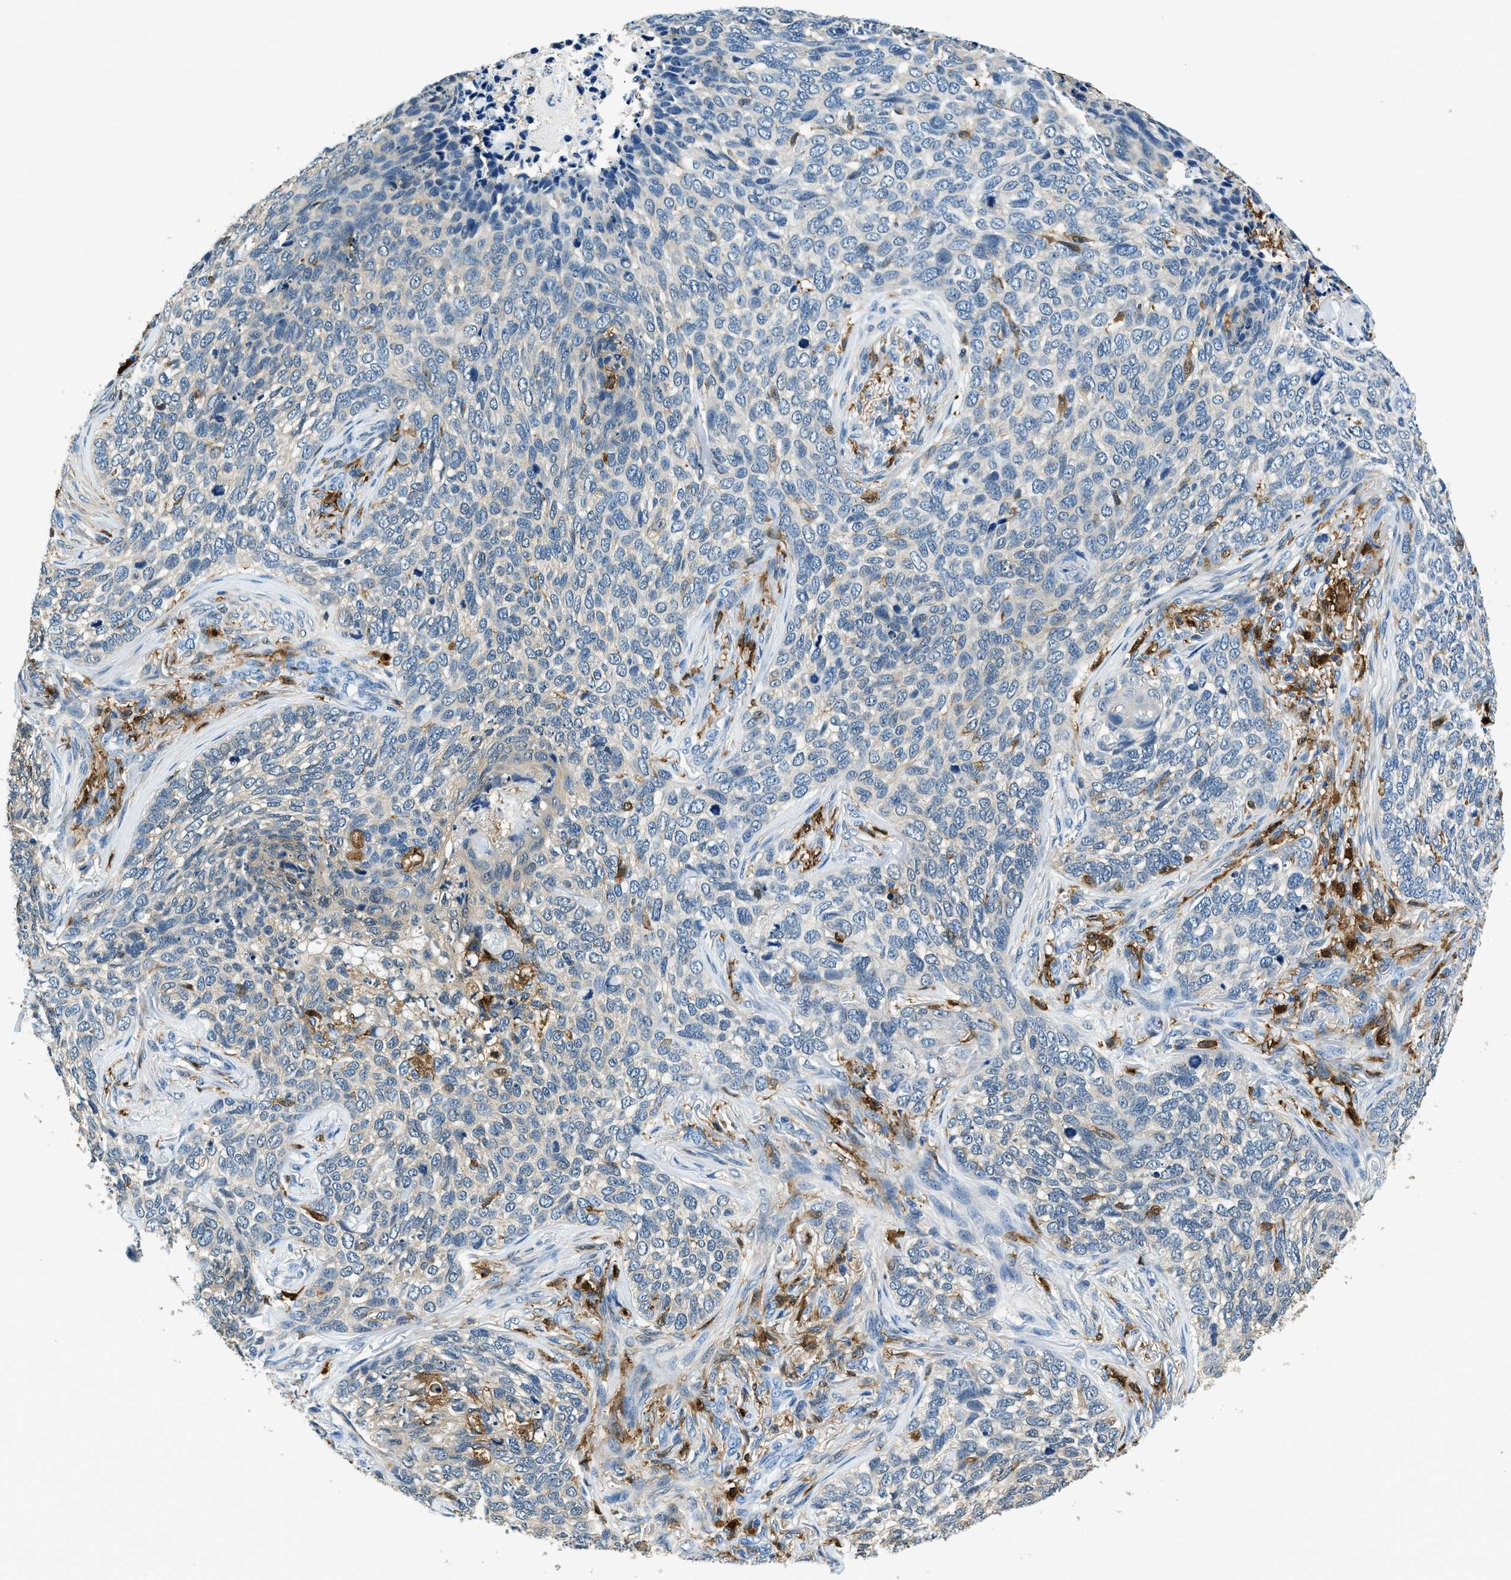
{"staining": {"intensity": "negative", "quantity": "none", "location": "none"}, "tissue": "skin cancer", "cell_type": "Tumor cells", "image_type": "cancer", "snomed": [{"axis": "morphology", "description": "Basal cell carcinoma"}, {"axis": "topography", "description": "Skin"}], "caption": "Tumor cells show no significant staining in basal cell carcinoma (skin). Nuclei are stained in blue.", "gene": "CAPG", "patient": {"sex": "female", "age": 64}}